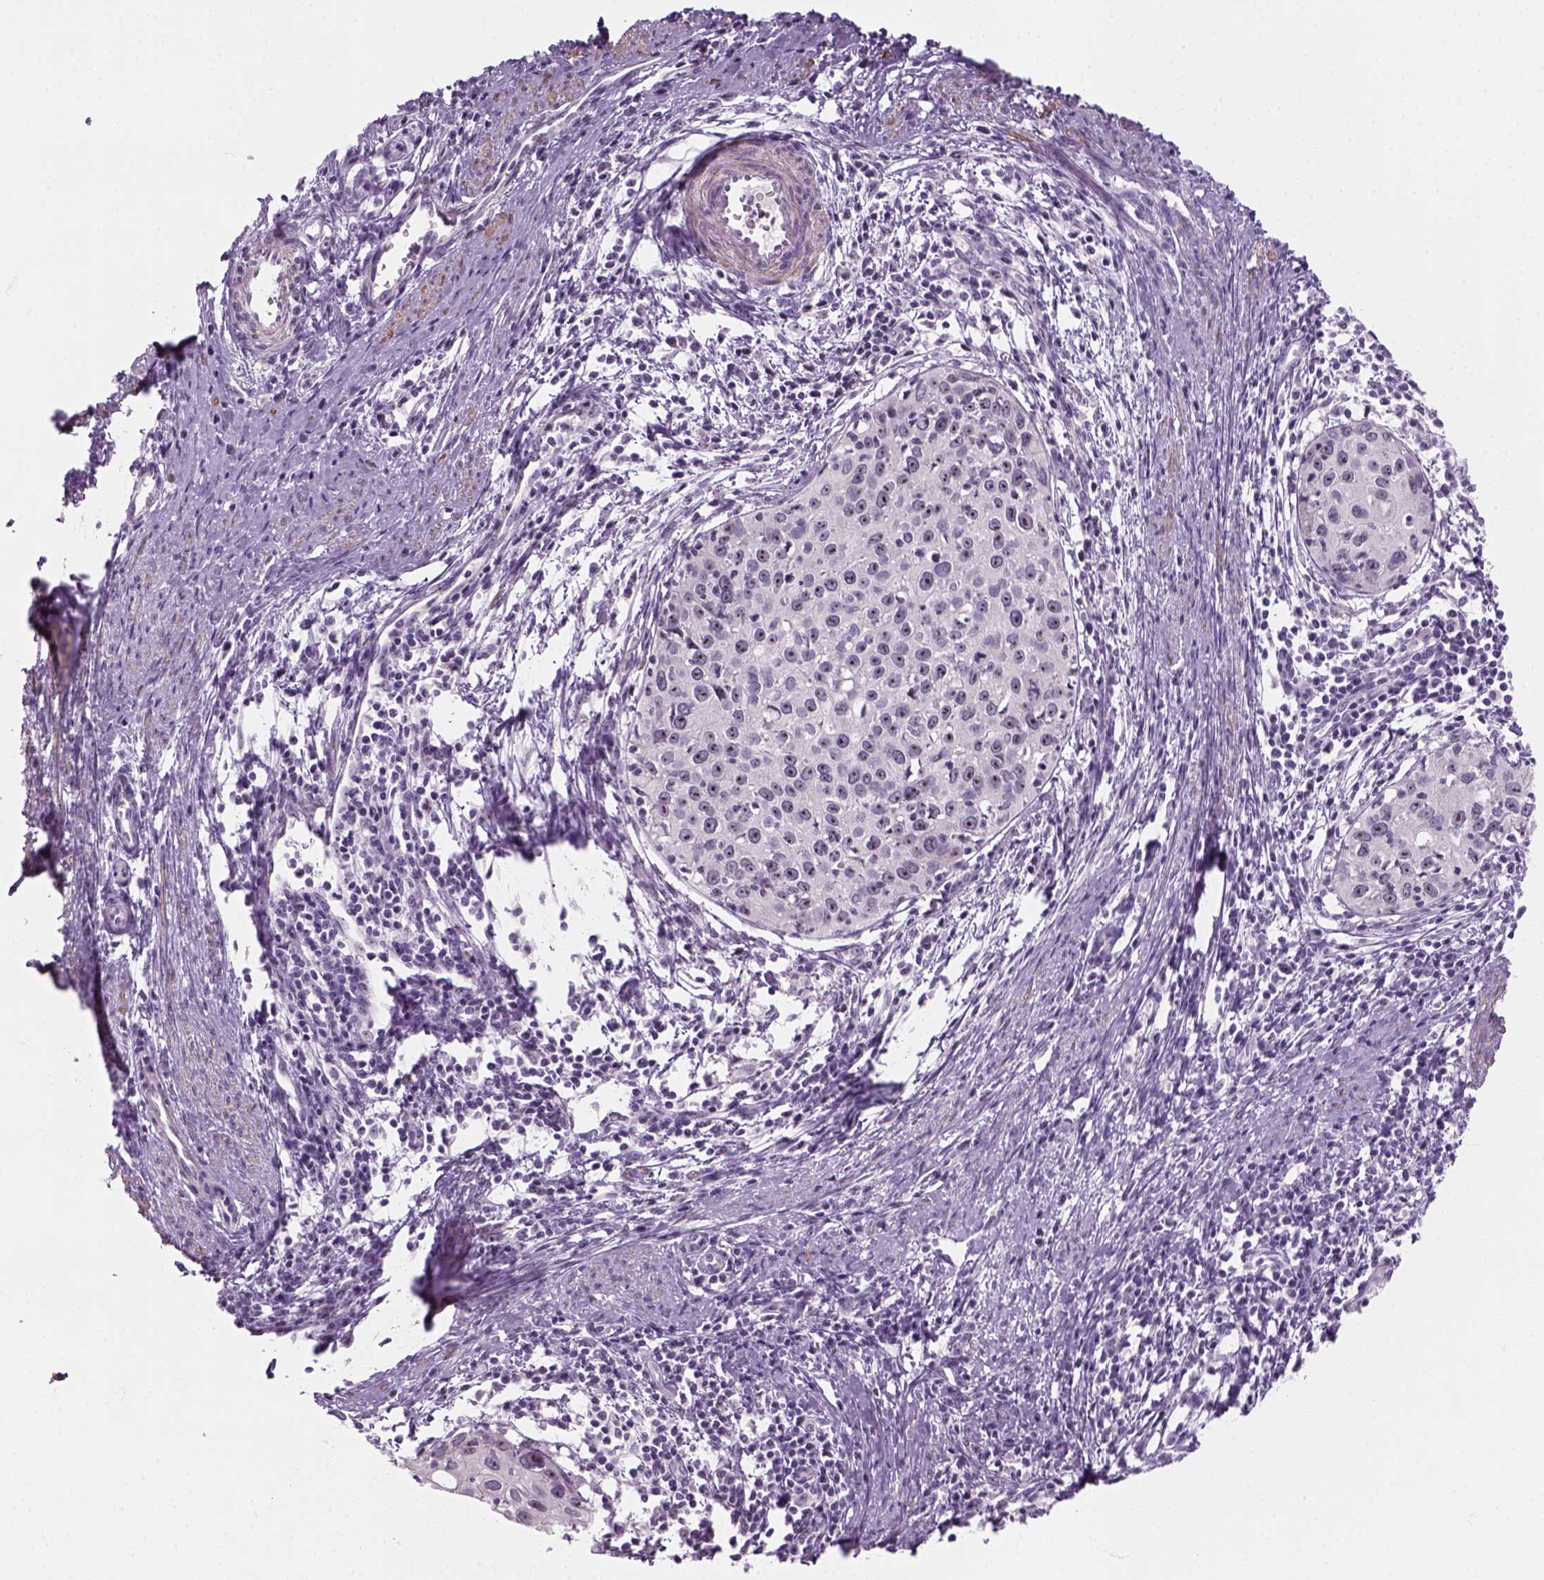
{"staining": {"intensity": "negative", "quantity": "none", "location": "none"}, "tissue": "cervical cancer", "cell_type": "Tumor cells", "image_type": "cancer", "snomed": [{"axis": "morphology", "description": "Squamous cell carcinoma, NOS"}, {"axis": "topography", "description": "Cervix"}], "caption": "IHC of squamous cell carcinoma (cervical) exhibits no staining in tumor cells.", "gene": "ZNF865", "patient": {"sex": "female", "age": 40}}